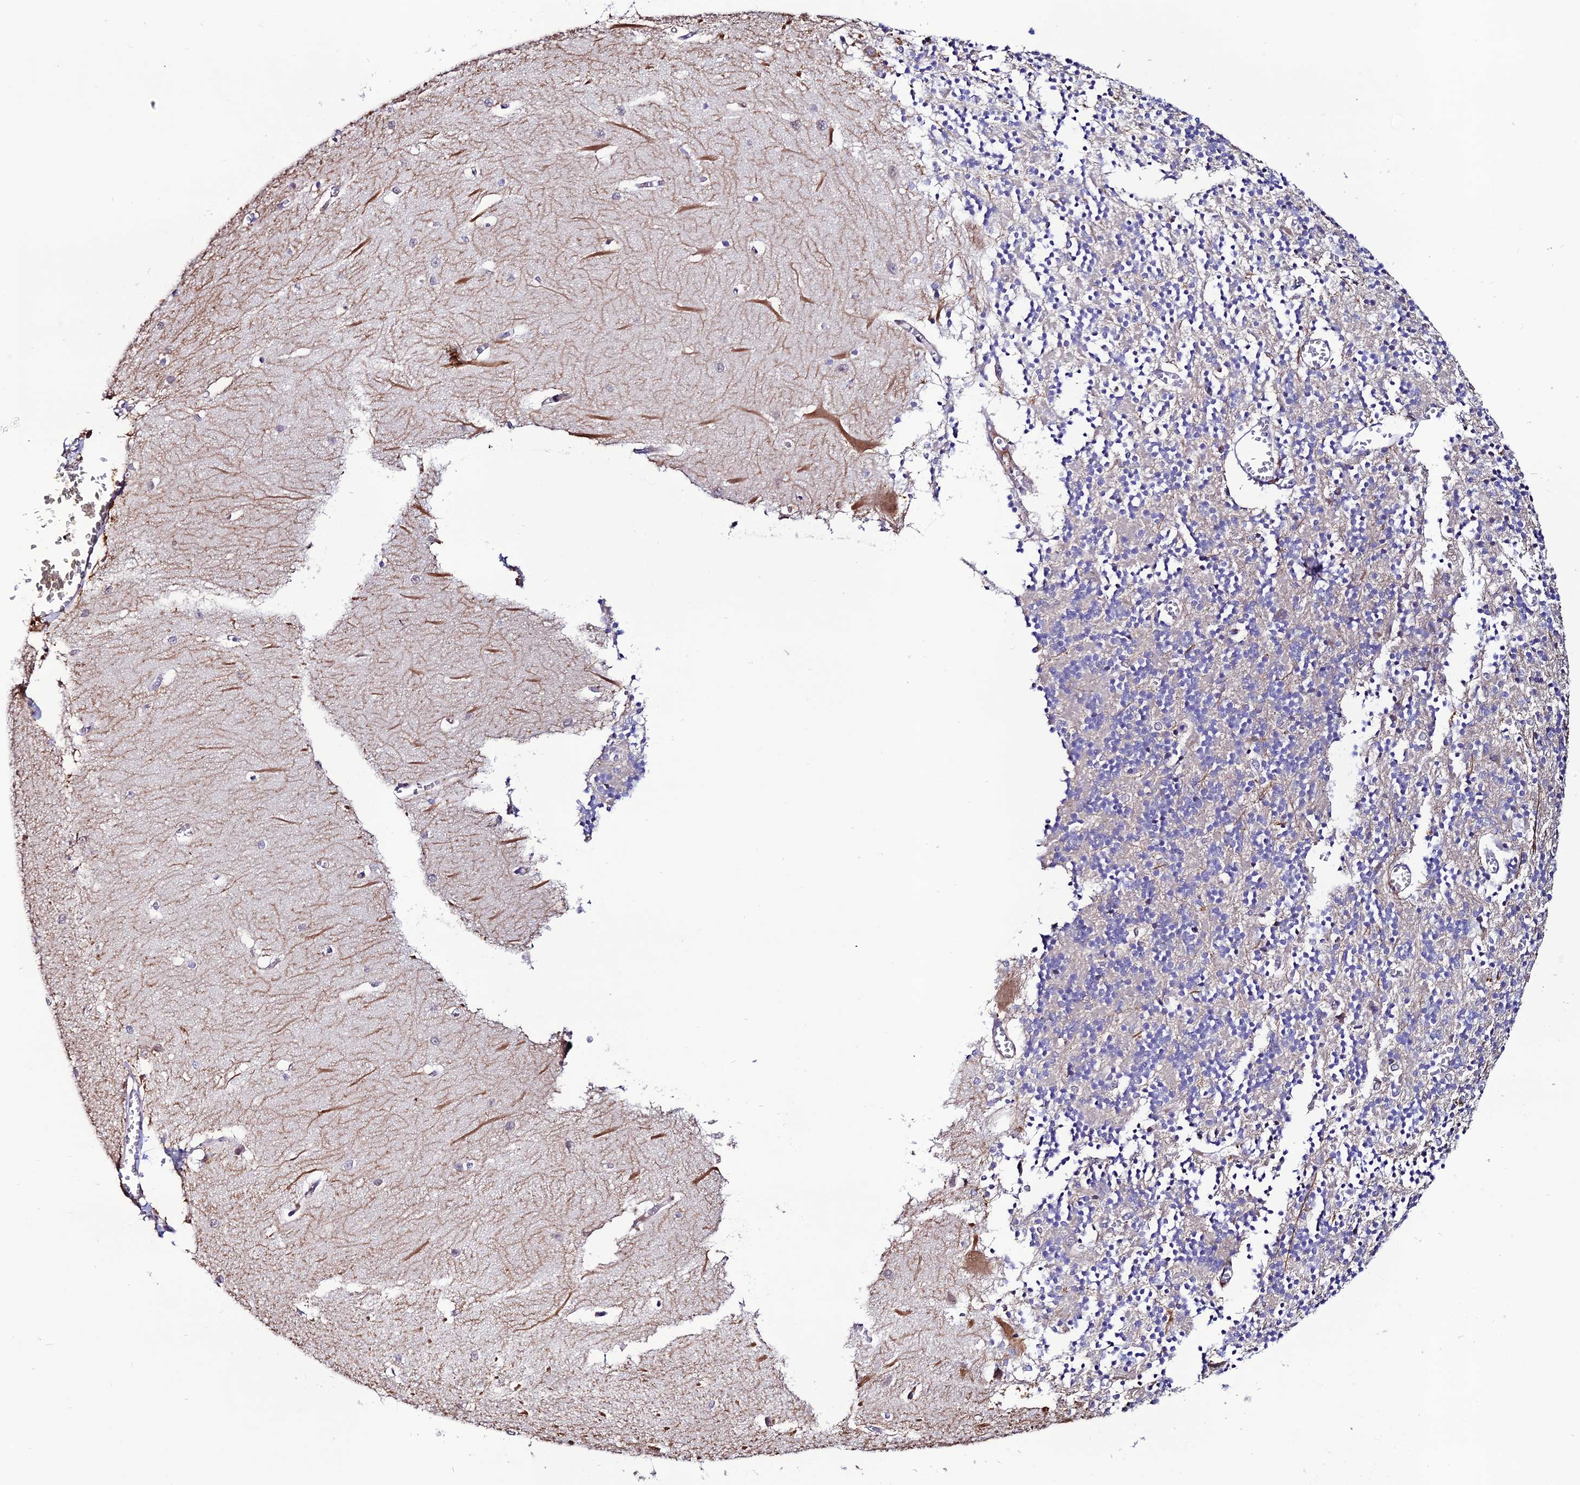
{"staining": {"intensity": "negative", "quantity": "none", "location": "none"}, "tissue": "cerebellum", "cell_type": "Cells in granular layer", "image_type": "normal", "snomed": [{"axis": "morphology", "description": "Normal tissue, NOS"}, {"axis": "topography", "description": "Cerebellum"}], "caption": "An immunohistochemistry (IHC) histopathology image of unremarkable cerebellum is shown. There is no staining in cells in granular layer of cerebellum.", "gene": "FZD8", "patient": {"sex": "male", "age": 37}}